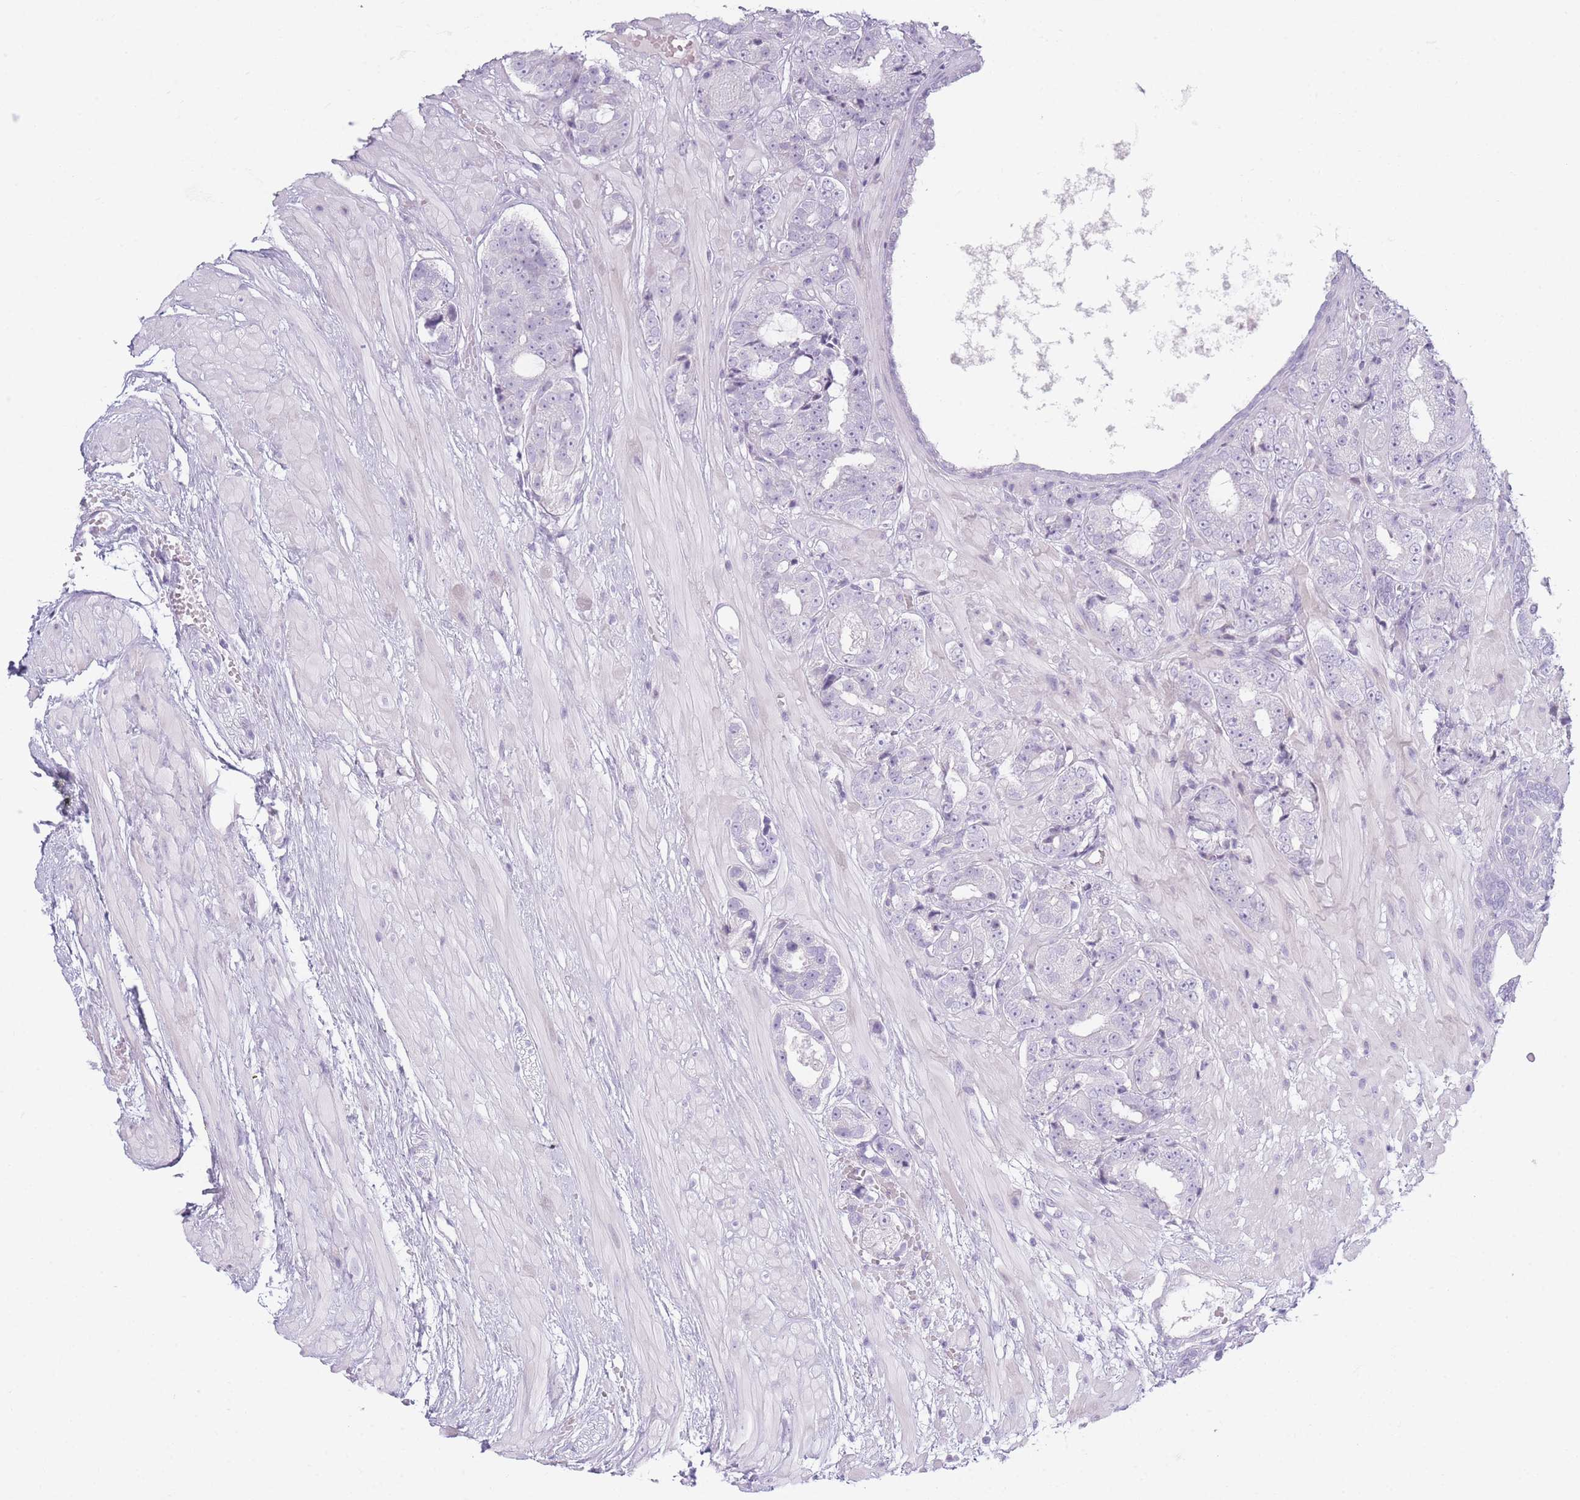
{"staining": {"intensity": "negative", "quantity": "none", "location": "none"}, "tissue": "prostate cancer", "cell_type": "Tumor cells", "image_type": "cancer", "snomed": [{"axis": "morphology", "description": "Adenocarcinoma, High grade"}, {"axis": "topography", "description": "Prostate"}], "caption": "Immunohistochemistry (IHC) of human prostate cancer exhibits no positivity in tumor cells.", "gene": "PLEKHG2", "patient": {"sex": "male", "age": 71}}